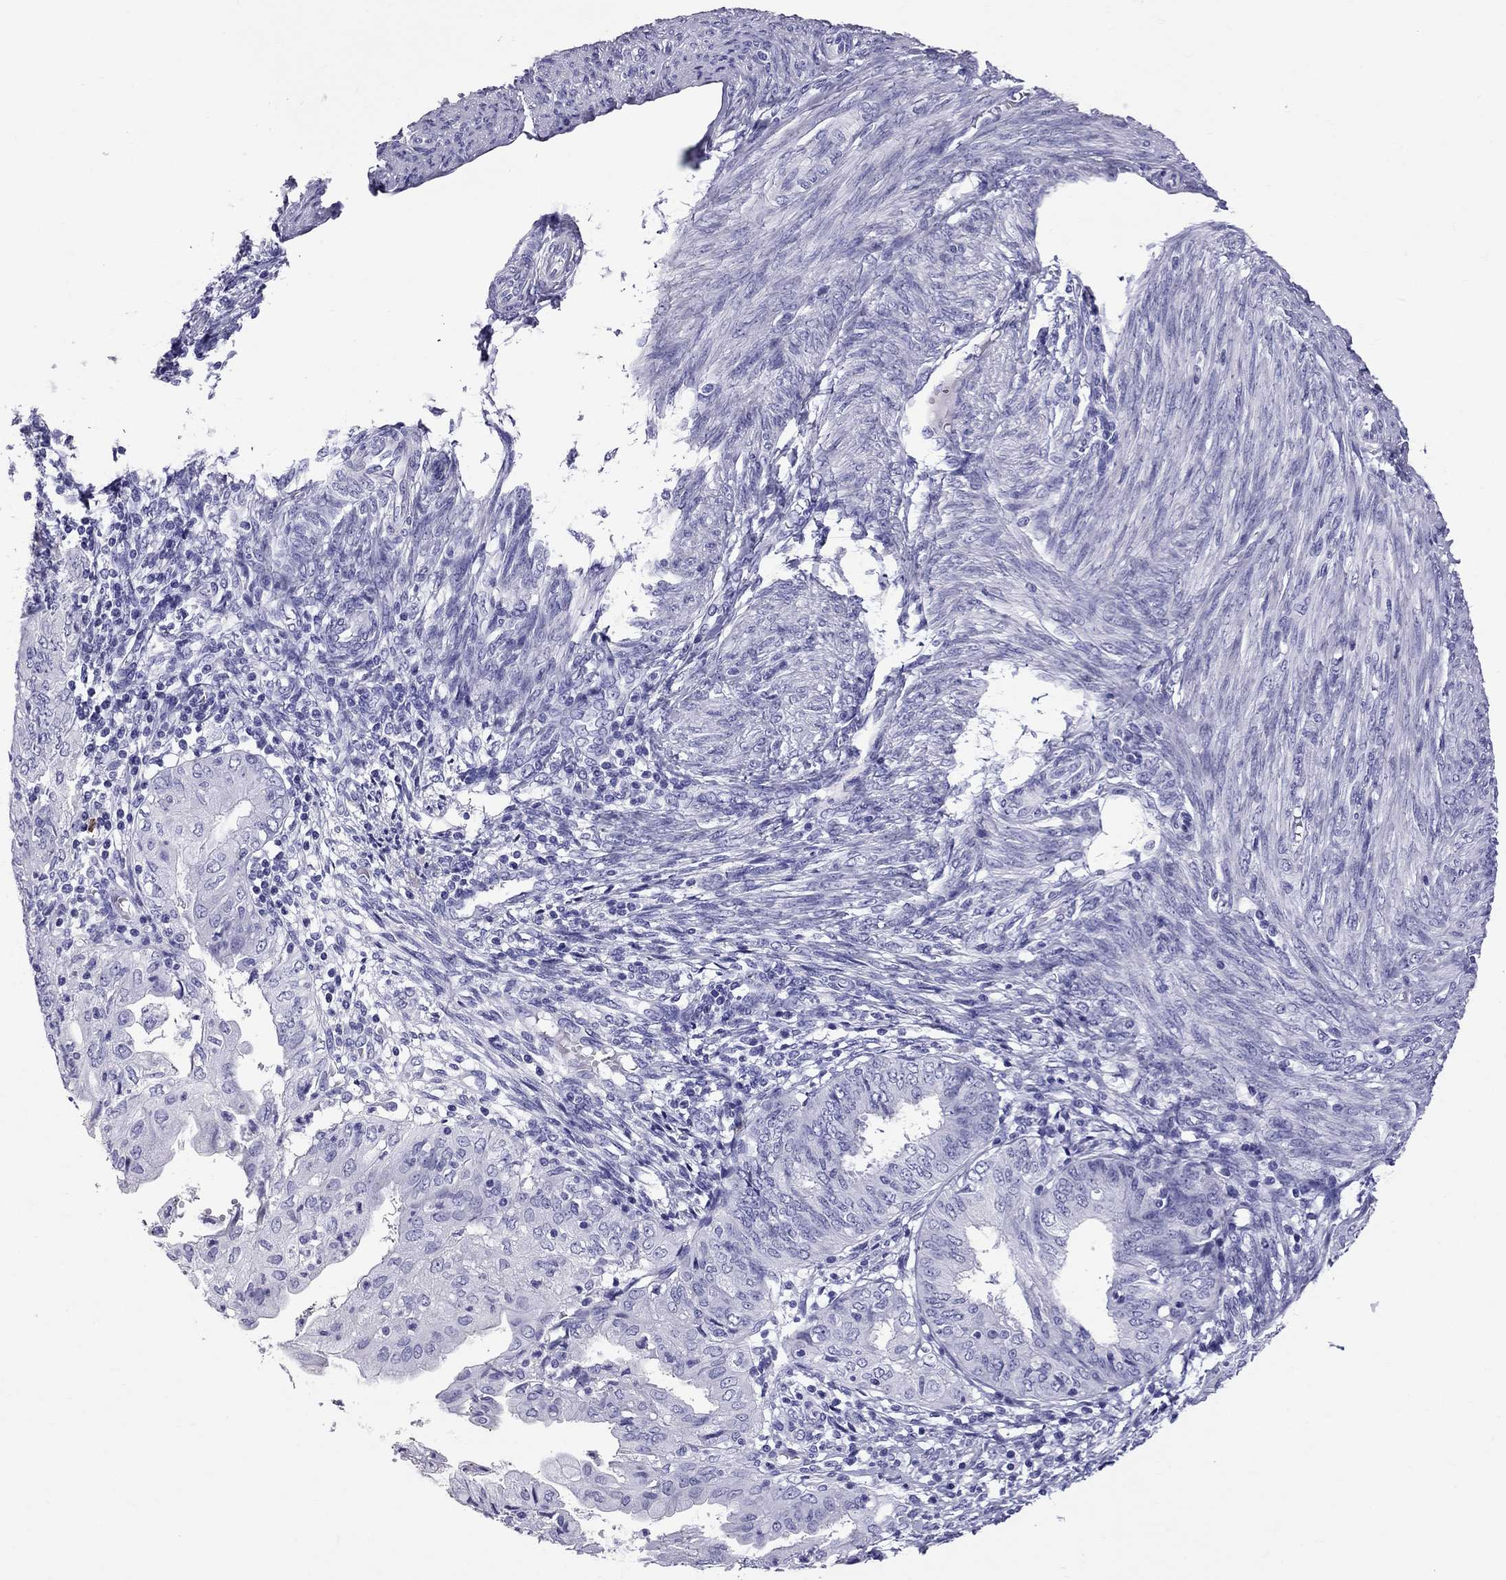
{"staining": {"intensity": "negative", "quantity": "none", "location": "none"}, "tissue": "endometrial cancer", "cell_type": "Tumor cells", "image_type": "cancer", "snomed": [{"axis": "morphology", "description": "Adenocarcinoma, NOS"}, {"axis": "topography", "description": "Endometrium"}], "caption": "An image of endometrial adenocarcinoma stained for a protein shows no brown staining in tumor cells.", "gene": "SCART1", "patient": {"sex": "female", "age": 68}}